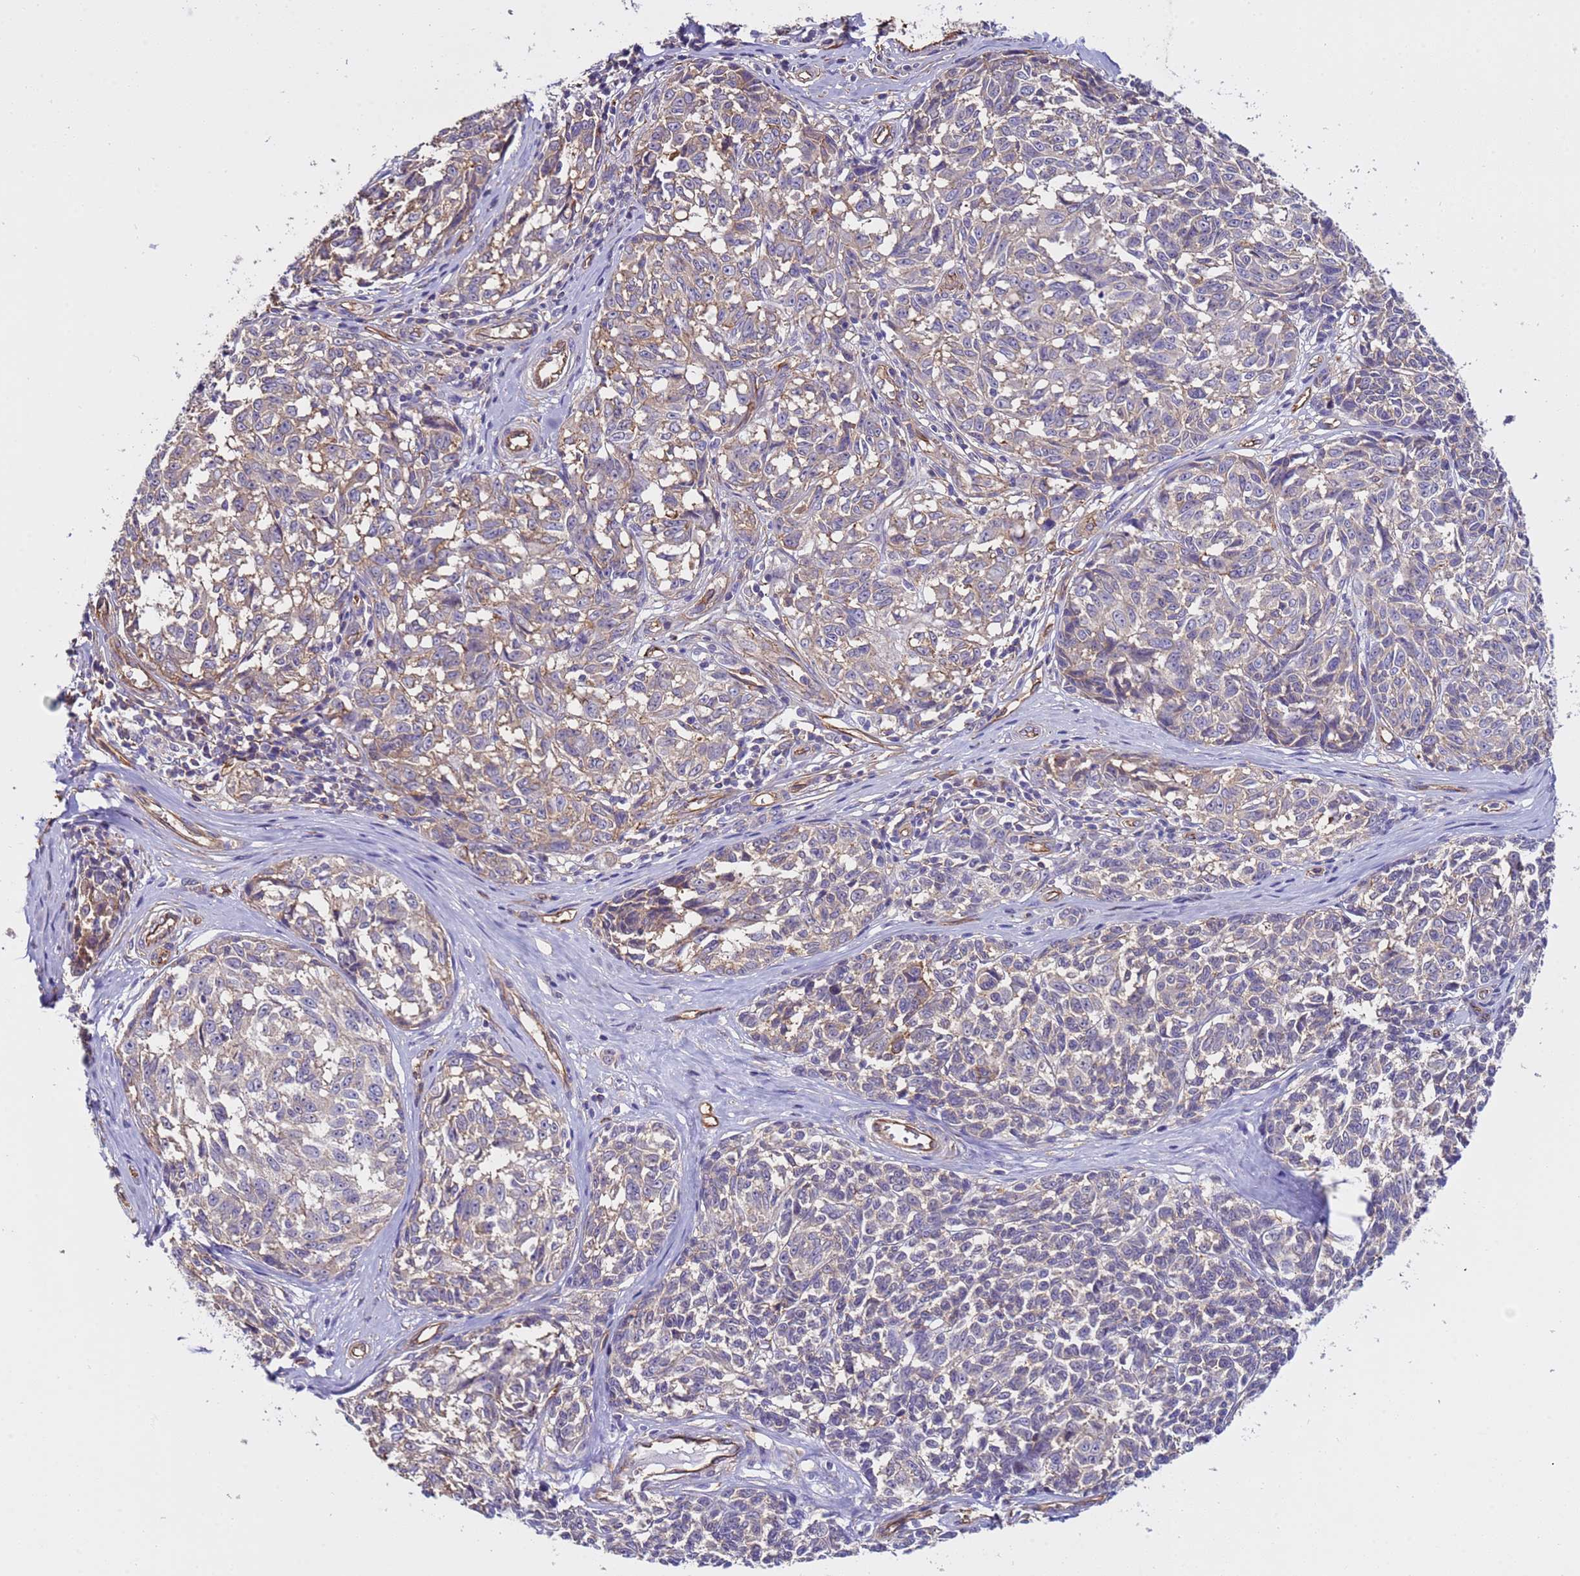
{"staining": {"intensity": "weak", "quantity": "25%-75%", "location": "cytoplasmic/membranous"}, "tissue": "melanoma", "cell_type": "Tumor cells", "image_type": "cancer", "snomed": [{"axis": "morphology", "description": "Normal tissue, NOS"}, {"axis": "morphology", "description": "Malignant melanoma, NOS"}, {"axis": "topography", "description": "Skin"}], "caption": "Immunohistochemistry of human malignant melanoma reveals low levels of weak cytoplasmic/membranous staining in approximately 25%-75% of tumor cells. (DAB (3,3'-diaminobenzidine) = brown stain, brightfield microscopy at high magnification).", "gene": "ZNF248", "patient": {"sex": "female", "age": 64}}